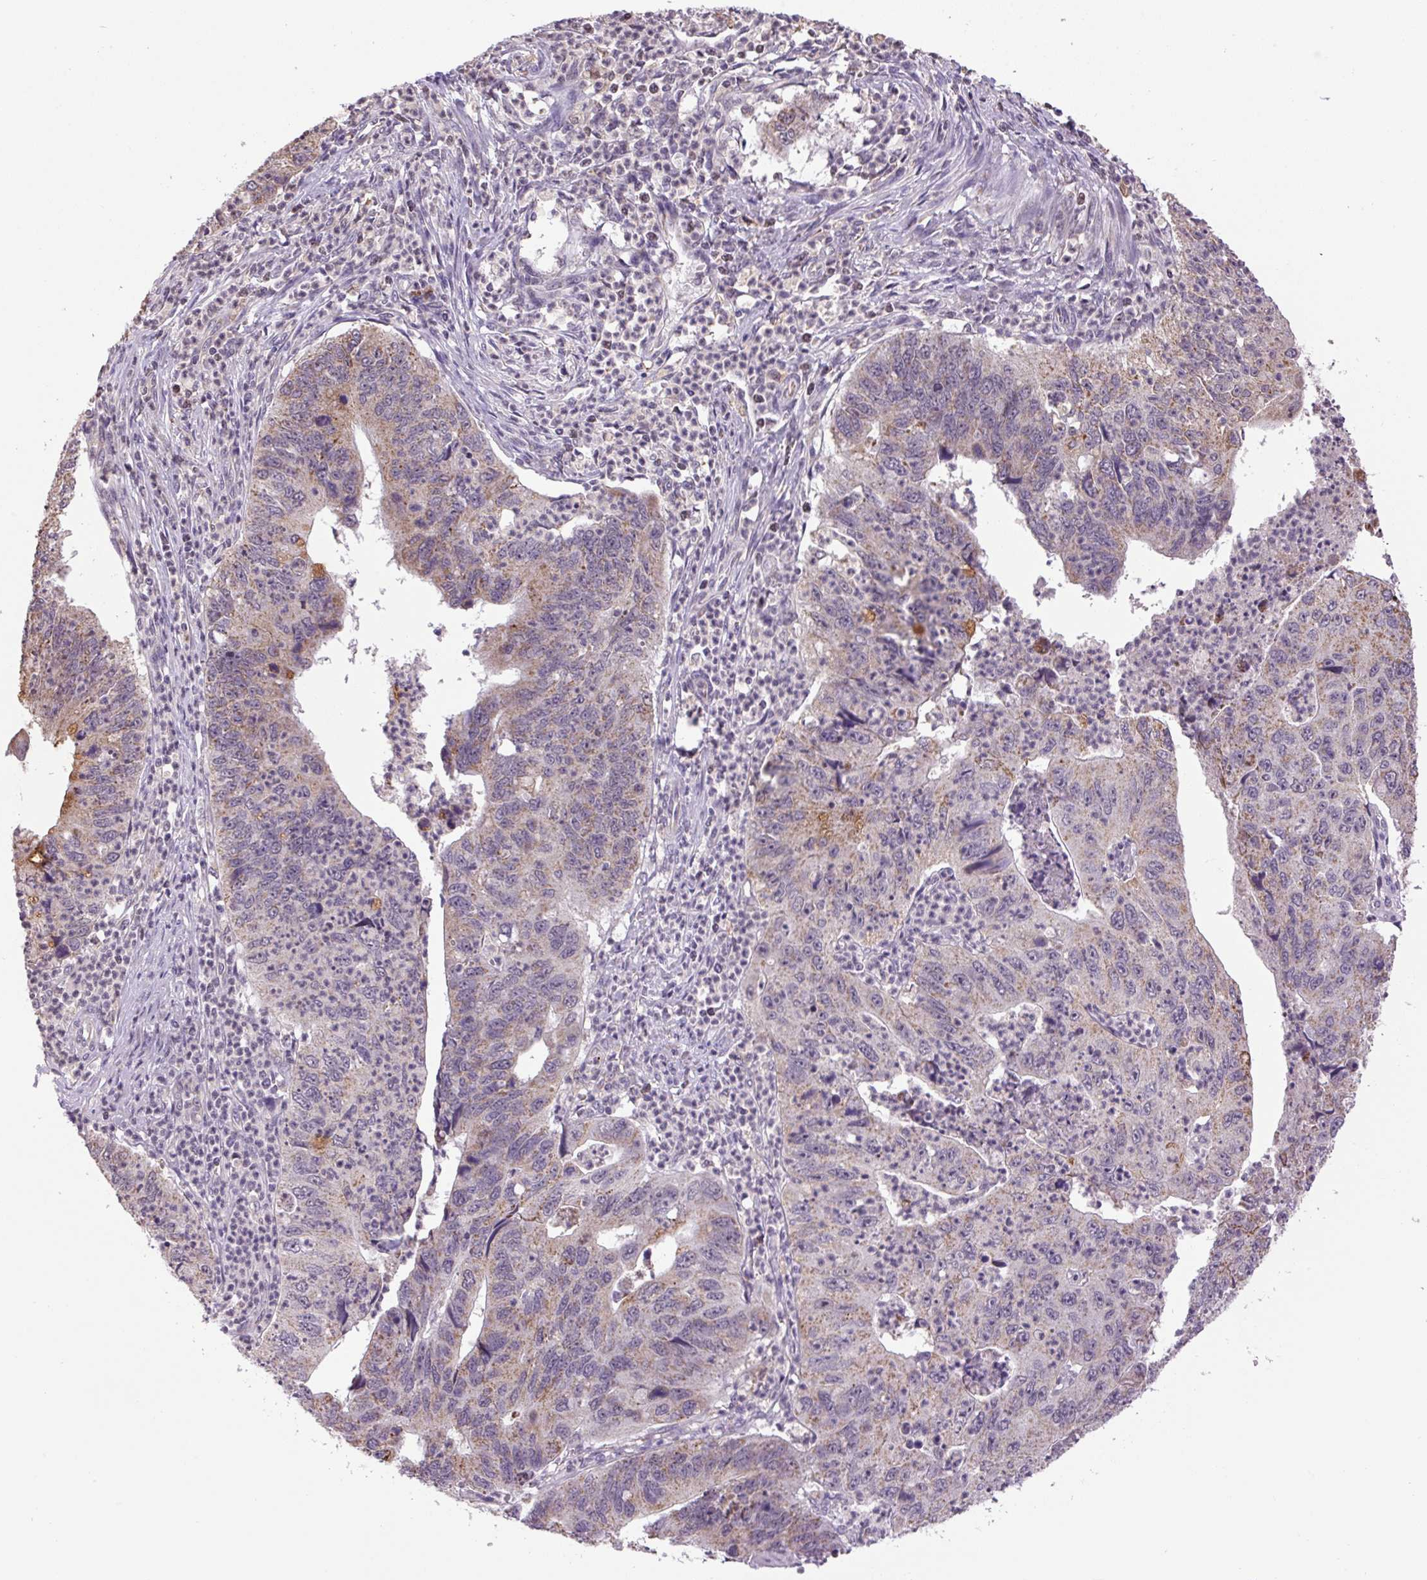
{"staining": {"intensity": "moderate", "quantity": "25%-75%", "location": "cytoplasmic/membranous"}, "tissue": "stomach cancer", "cell_type": "Tumor cells", "image_type": "cancer", "snomed": [{"axis": "morphology", "description": "Adenocarcinoma, NOS"}, {"axis": "topography", "description": "Stomach"}], "caption": "A brown stain shows moderate cytoplasmic/membranous positivity of a protein in human stomach cancer (adenocarcinoma) tumor cells. (brown staining indicates protein expression, while blue staining denotes nuclei).", "gene": "SGF29", "patient": {"sex": "male", "age": 59}}